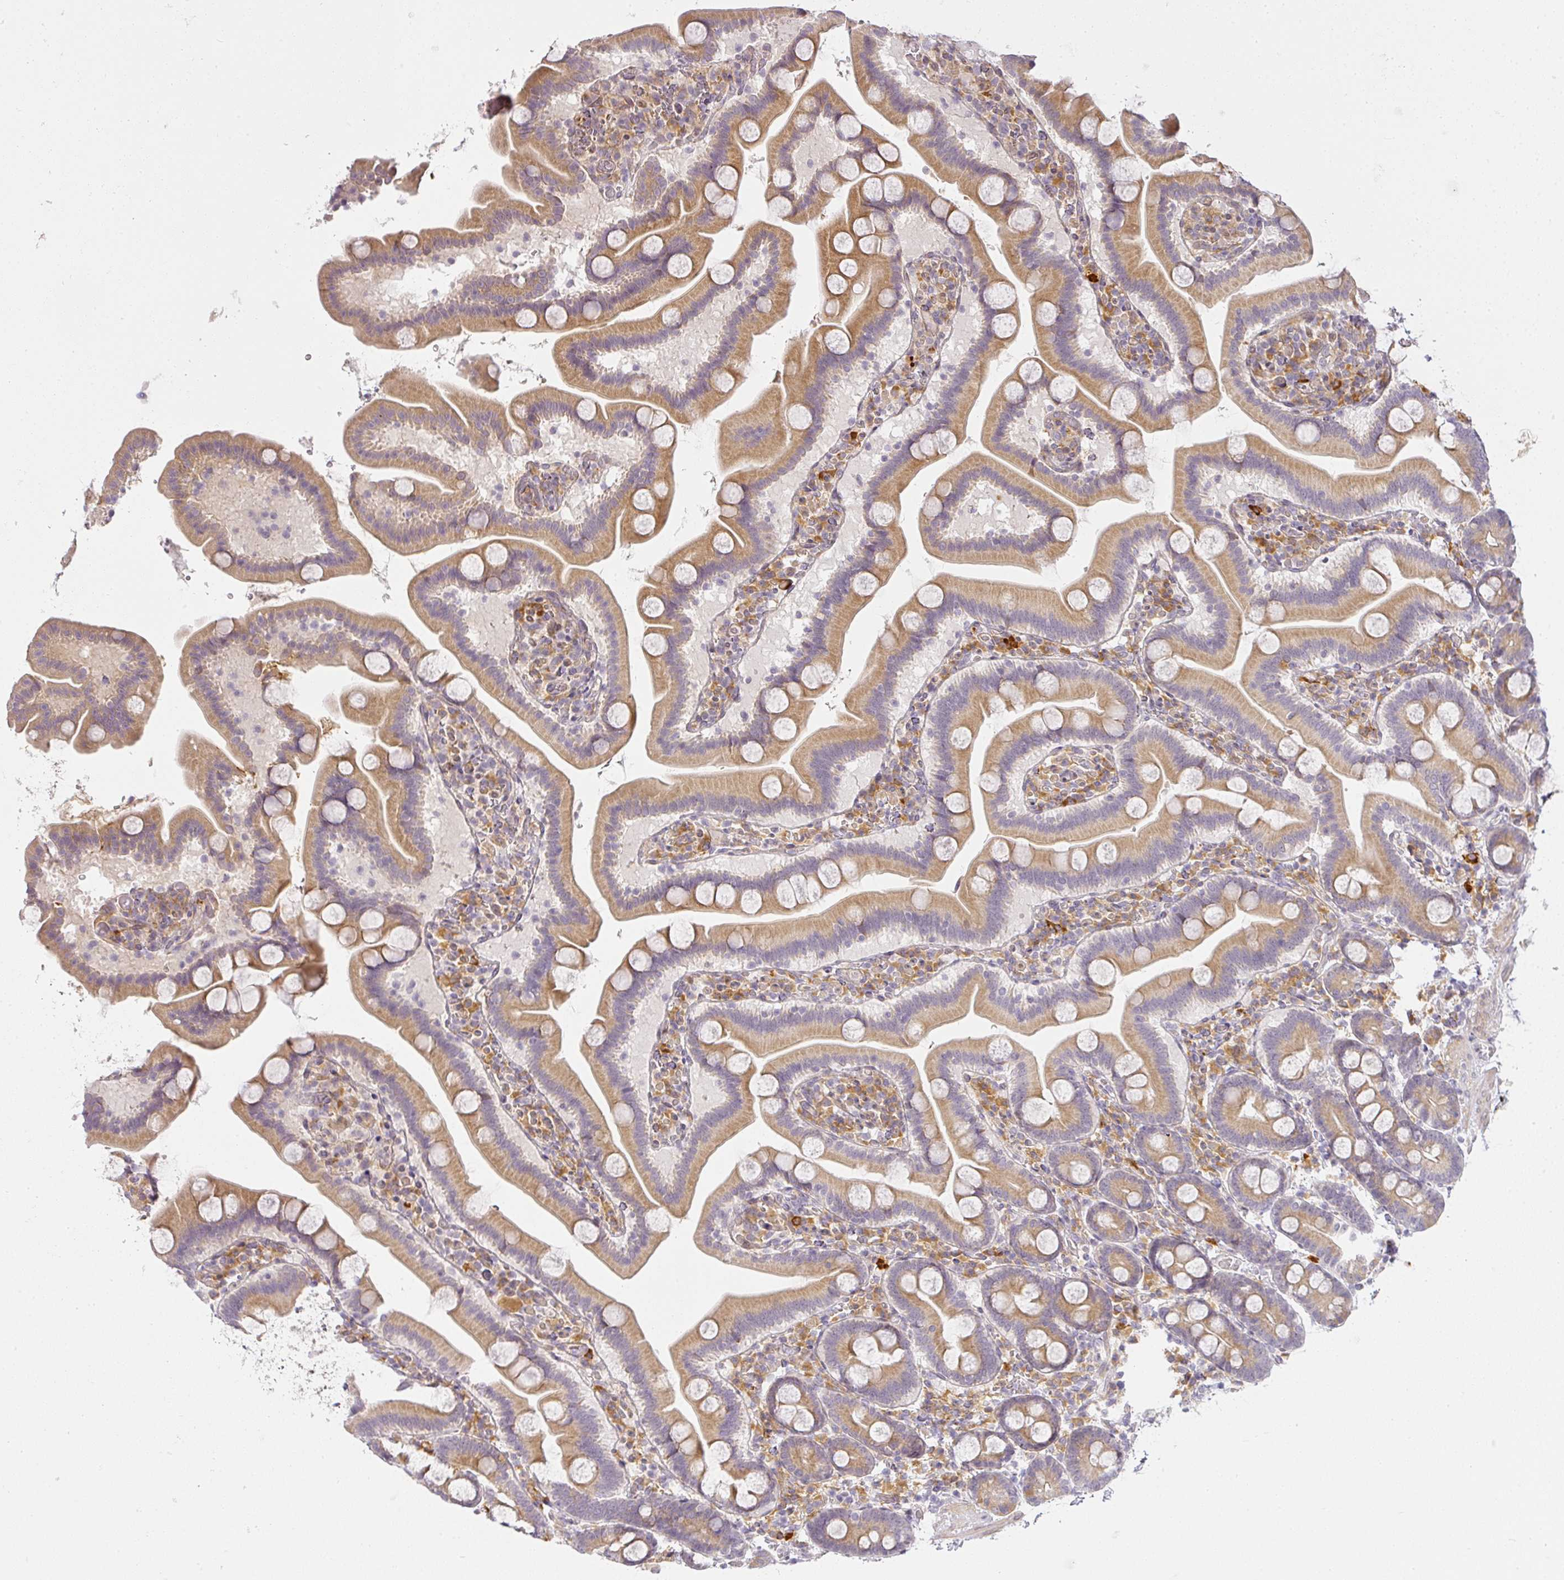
{"staining": {"intensity": "moderate", "quantity": ">75%", "location": "cytoplasmic/membranous"}, "tissue": "duodenum", "cell_type": "Glandular cells", "image_type": "normal", "snomed": [{"axis": "morphology", "description": "Normal tissue, NOS"}, {"axis": "topography", "description": "Duodenum"}], "caption": "Protein expression by immunohistochemistry (IHC) displays moderate cytoplasmic/membranous staining in approximately >75% of glandular cells in normal duodenum. The staining was performed using DAB, with brown indicating positive protein expression. Nuclei are stained blue with hematoxylin.", "gene": "MED19", "patient": {"sex": "male", "age": 55}}